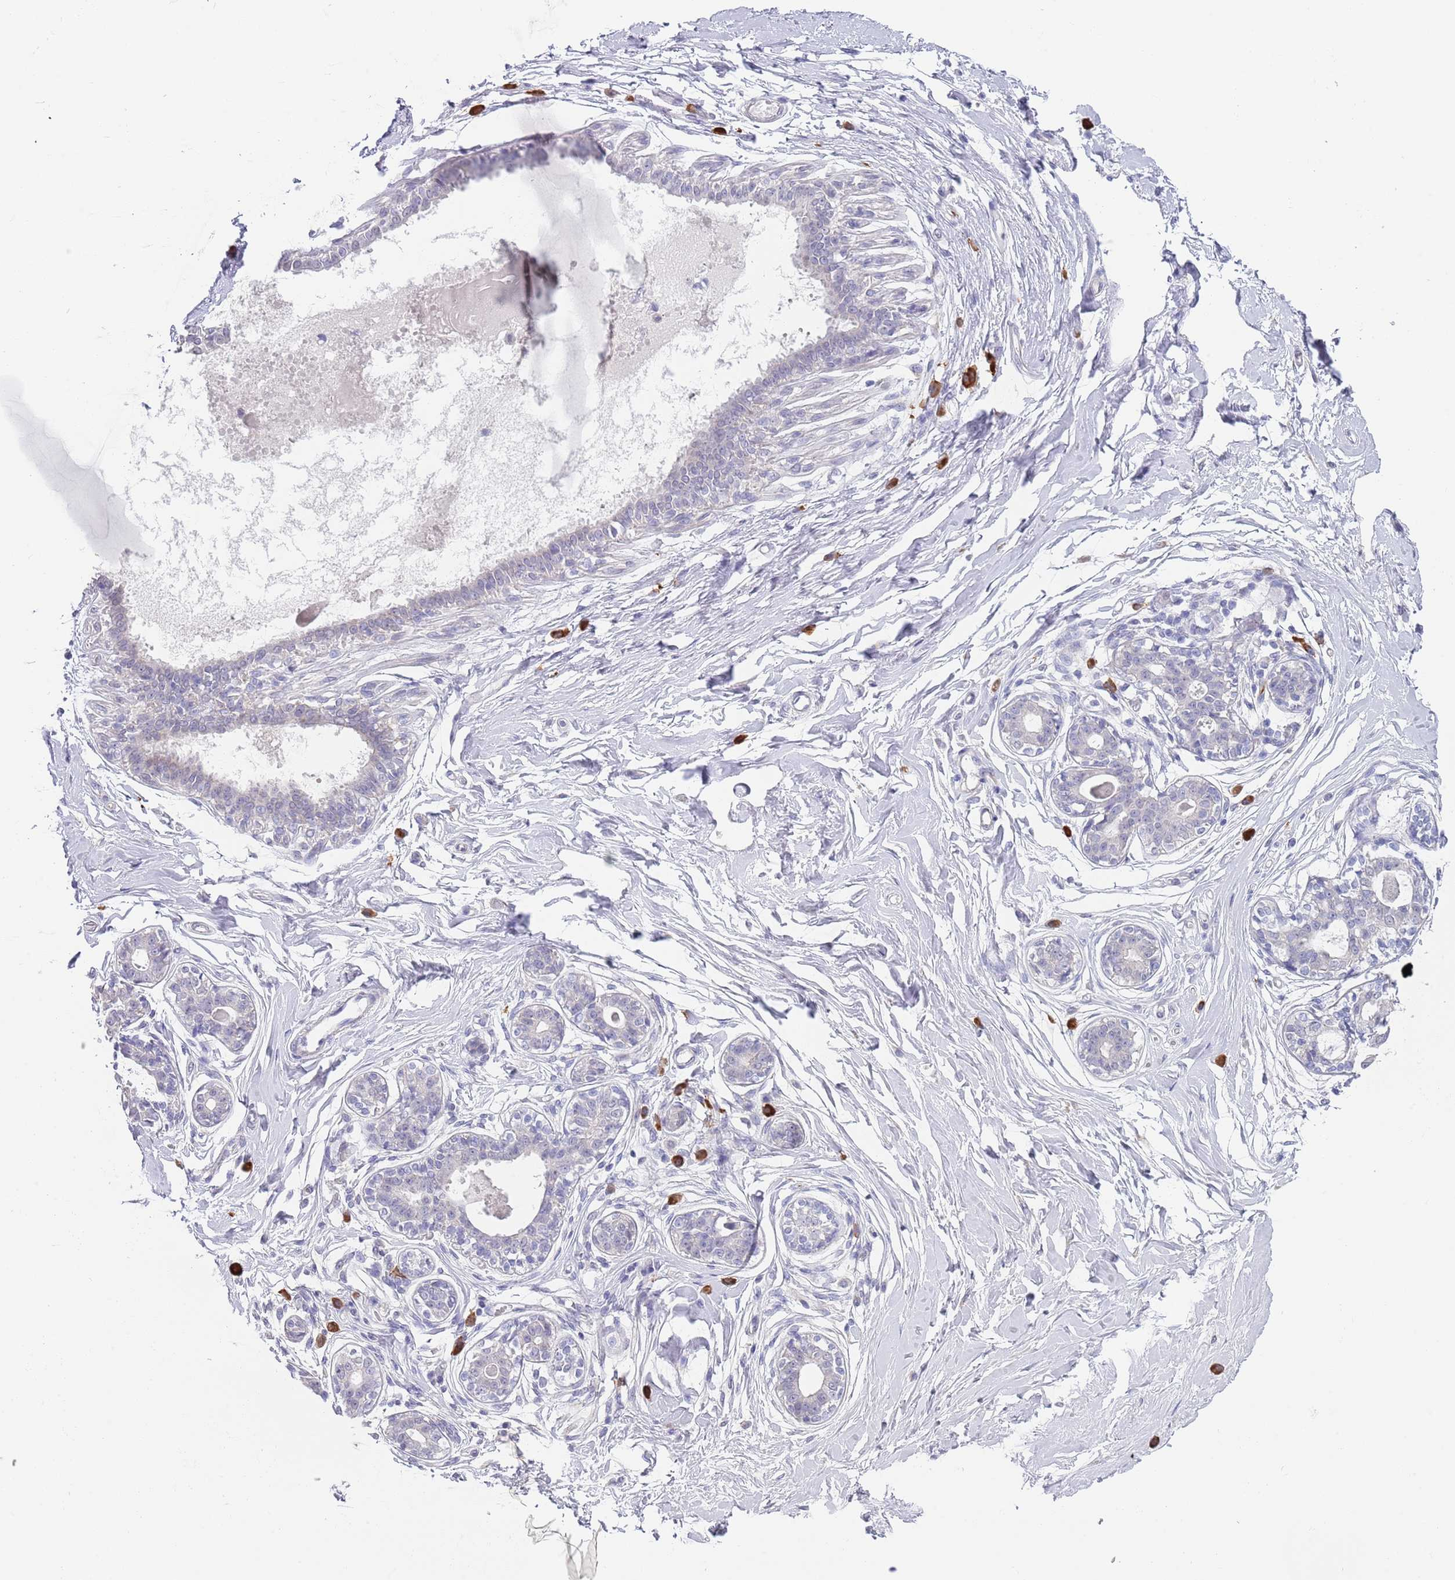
{"staining": {"intensity": "negative", "quantity": "none", "location": "none"}, "tissue": "breast", "cell_type": "Adipocytes", "image_type": "normal", "snomed": [{"axis": "morphology", "description": "Normal tissue, NOS"}, {"axis": "topography", "description": "Breast"}], "caption": "There is no significant positivity in adipocytes of breast. (DAB (3,3'-diaminobenzidine) IHC, high magnification).", "gene": "TNRC6C", "patient": {"sex": "female", "age": 45}}